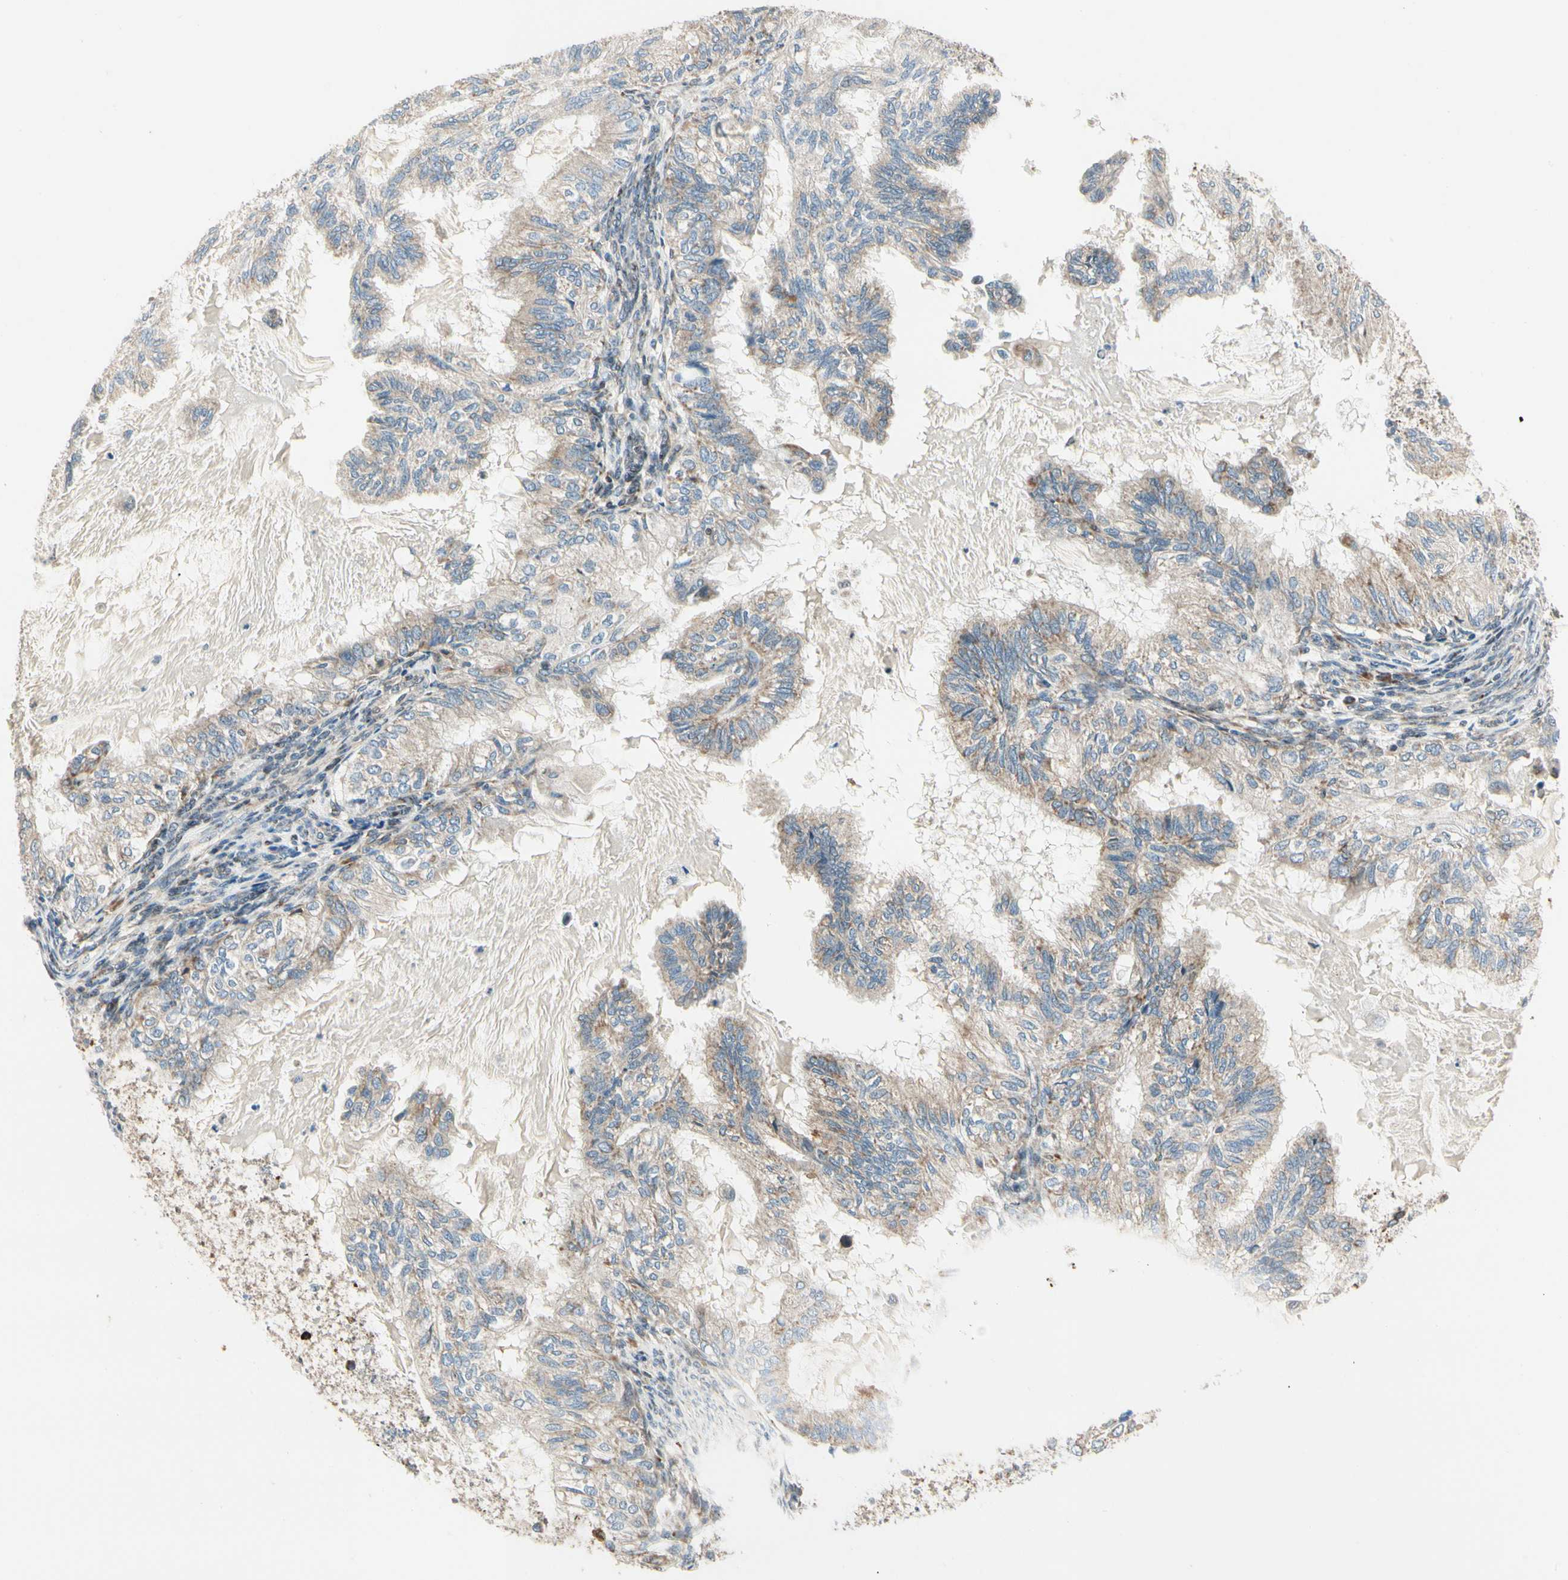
{"staining": {"intensity": "weak", "quantity": ">75%", "location": "cytoplasmic/membranous"}, "tissue": "cervical cancer", "cell_type": "Tumor cells", "image_type": "cancer", "snomed": [{"axis": "morphology", "description": "Normal tissue, NOS"}, {"axis": "morphology", "description": "Adenocarcinoma, NOS"}, {"axis": "topography", "description": "Cervix"}, {"axis": "topography", "description": "Endometrium"}], "caption": "A histopathology image of human cervical adenocarcinoma stained for a protein shows weak cytoplasmic/membranous brown staining in tumor cells.", "gene": "MRPL9", "patient": {"sex": "female", "age": 86}}